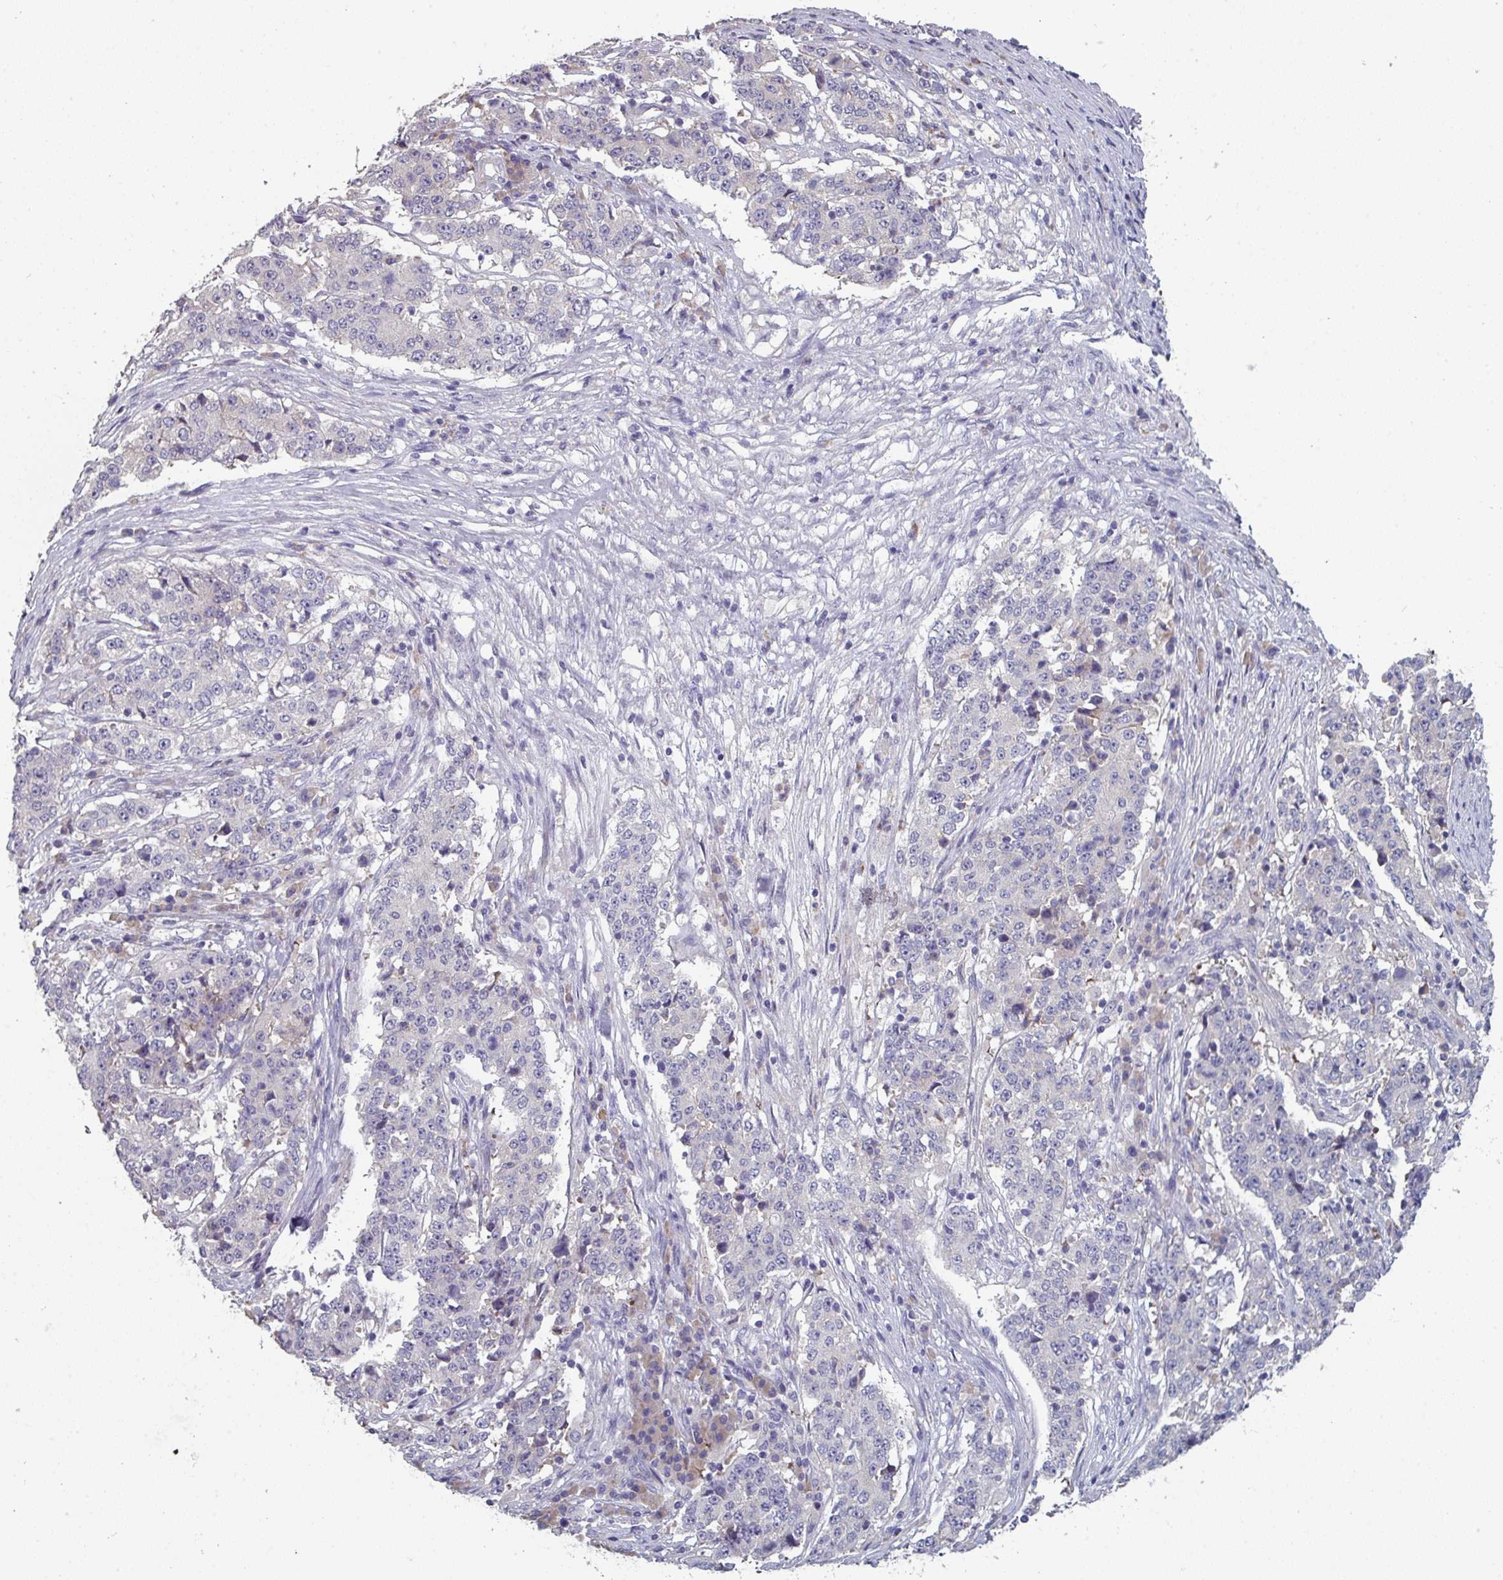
{"staining": {"intensity": "negative", "quantity": "none", "location": "none"}, "tissue": "stomach cancer", "cell_type": "Tumor cells", "image_type": "cancer", "snomed": [{"axis": "morphology", "description": "Adenocarcinoma, NOS"}, {"axis": "topography", "description": "Stomach"}], "caption": "A micrograph of human stomach cancer (adenocarcinoma) is negative for staining in tumor cells.", "gene": "PRAMEF8", "patient": {"sex": "male", "age": 59}}